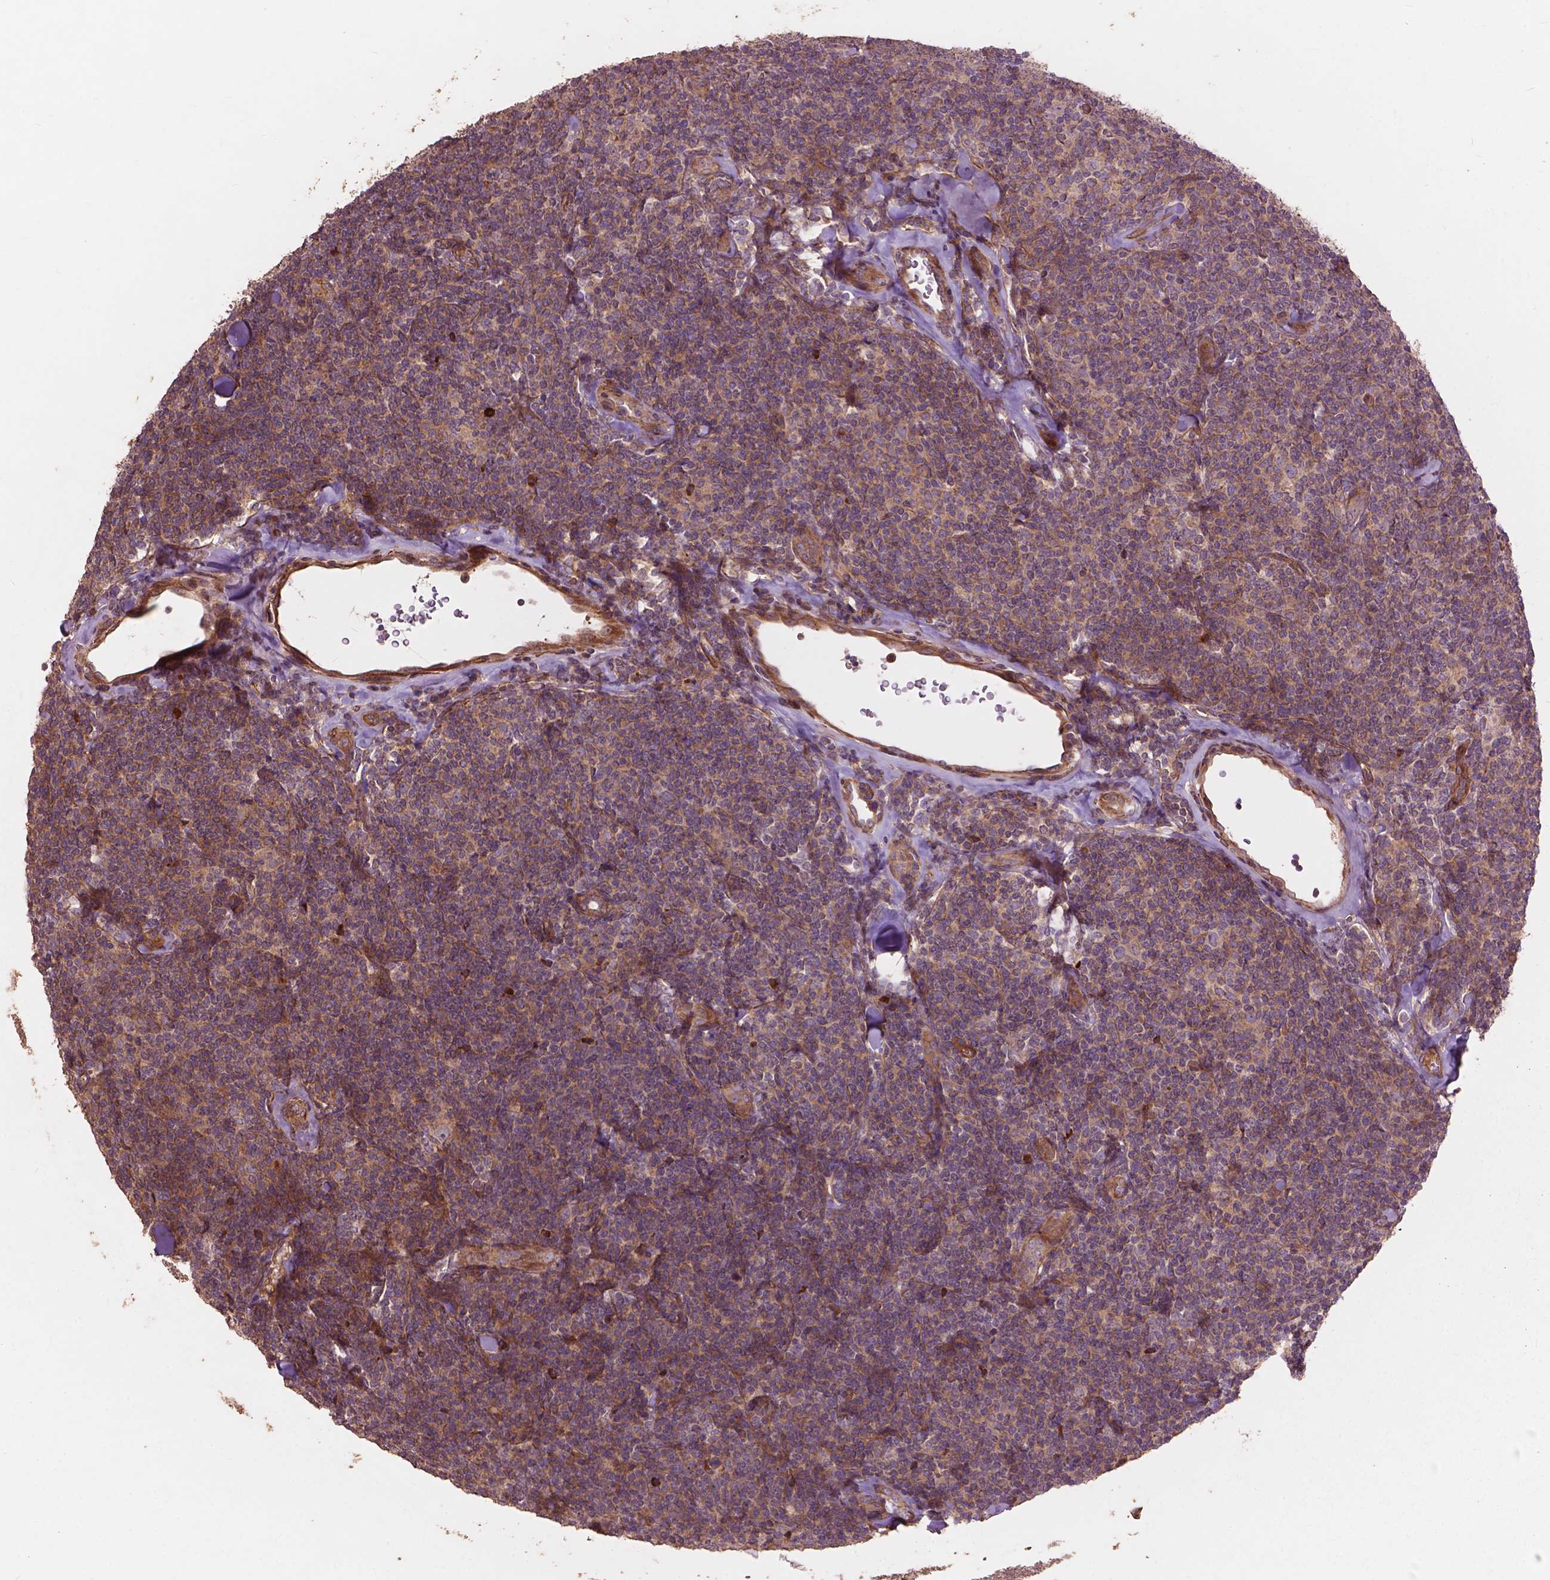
{"staining": {"intensity": "weak", "quantity": ">75%", "location": "cytoplasmic/membranous"}, "tissue": "lymphoma", "cell_type": "Tumor cells", "image_type": "cancer", "snomed": [{"axis": "morphology", "description": "Malignant lymphoma, non-Hodgkin's type, Low grade"}, {"axis": "topography", "description": "Lymph node"}], "caption": "This histopathology image shows low-grade malignant lymphoma, non-Hodgkin's type stained with immunohistochemistry (IHC) to label a protein in brown. The cytoplasmic/membranous of tumor cells show weak positivity for the protein. Nuclei are counter-stained blue.", "gene": "FNIP1", "patient": {"sex": "female", "age": 56}}